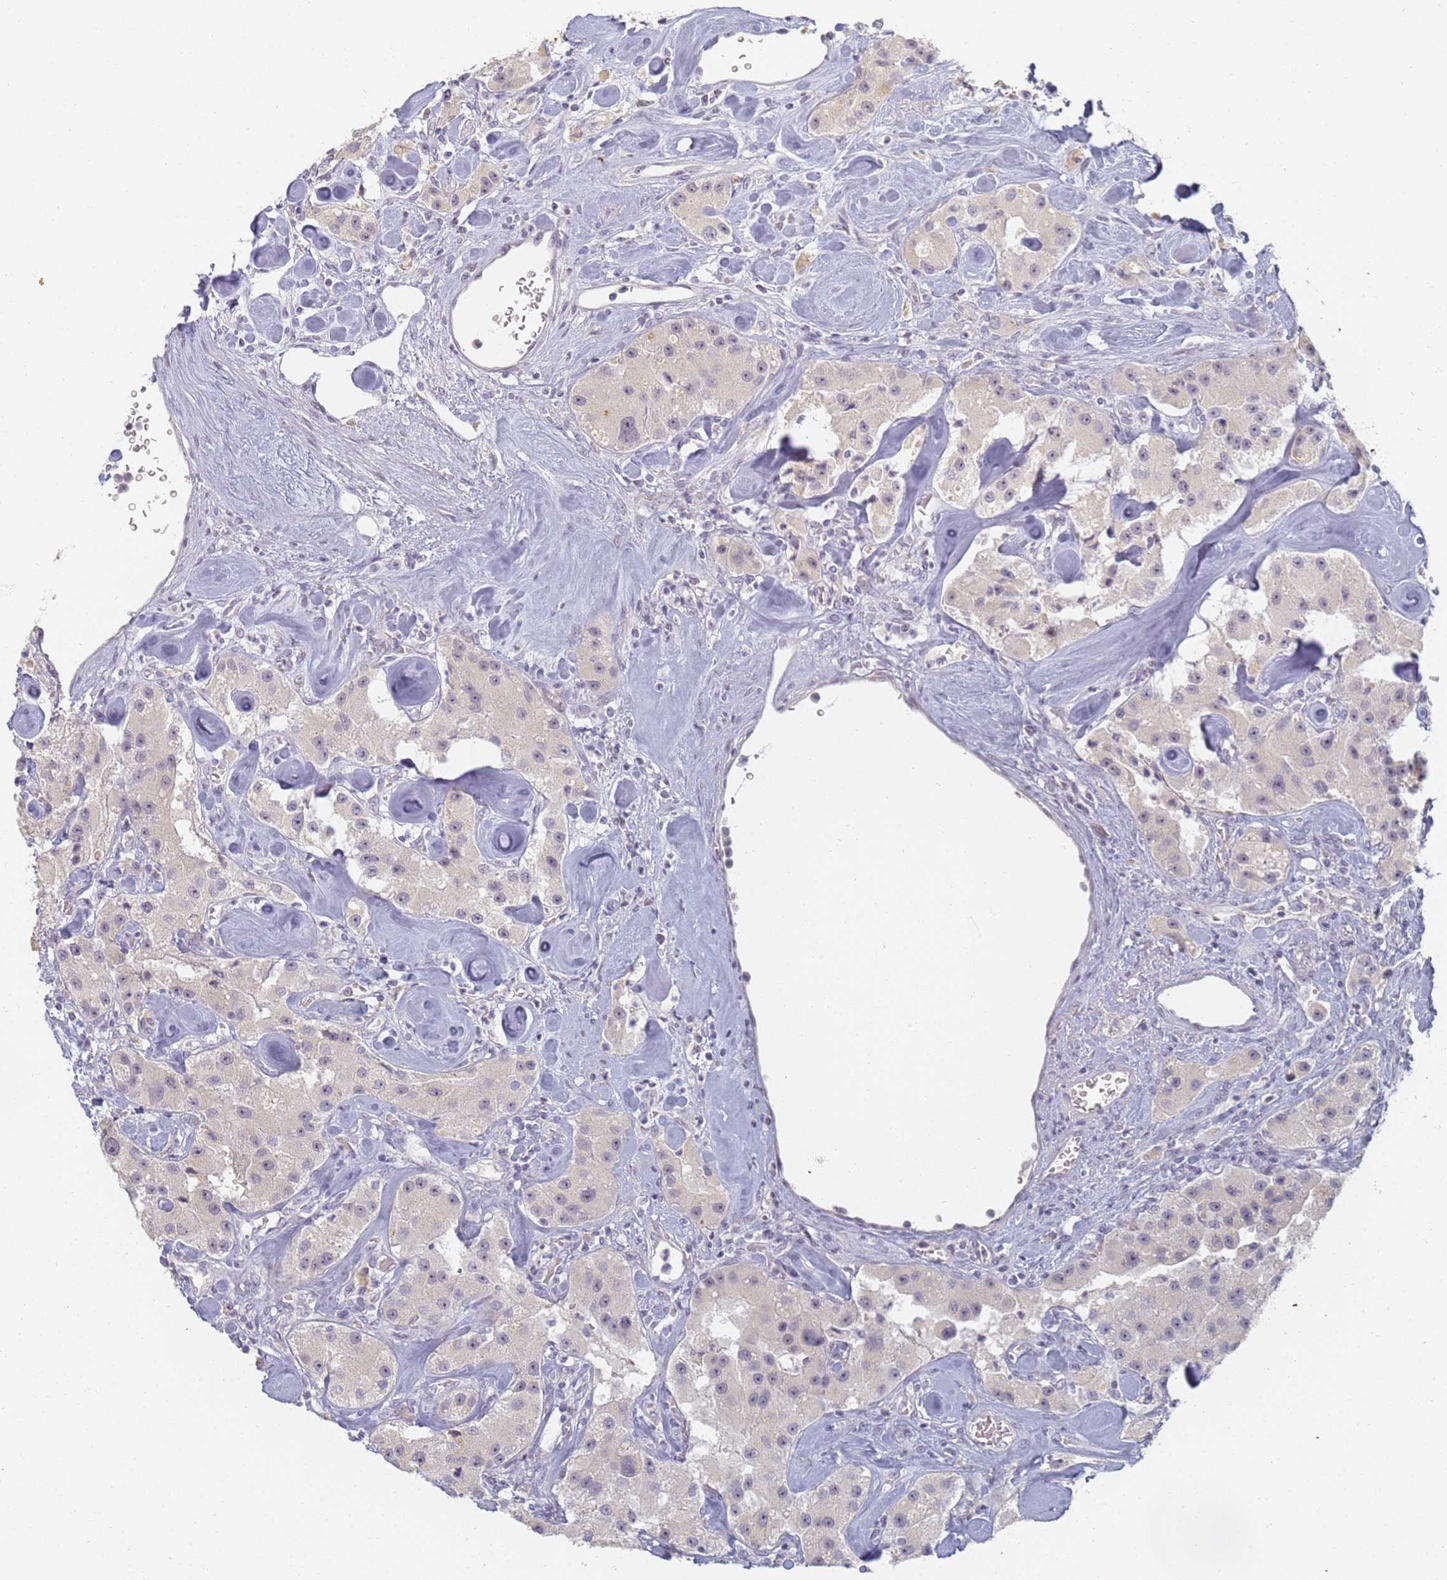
{"staining": {"intensity": "negative", "quantity": "none", "location": "none"}, "tissue": "carcinoid", "cell_type": "Tumor cells", "image_type": "cancer", "snomed": [{"axis": "morphology", "description": "Carcinoid, malignant, NOS"}, {"axis": "topography", "description": "Pancreas"}], "caption": "The immunohistochemistry image has no significant positivity in tumor cells of malignant carcinoid tissue. (IHC, brightfield microscopy, high magnification).", "gene": "SLC38A9", "patient": {"sex": "male", "age": 41}}